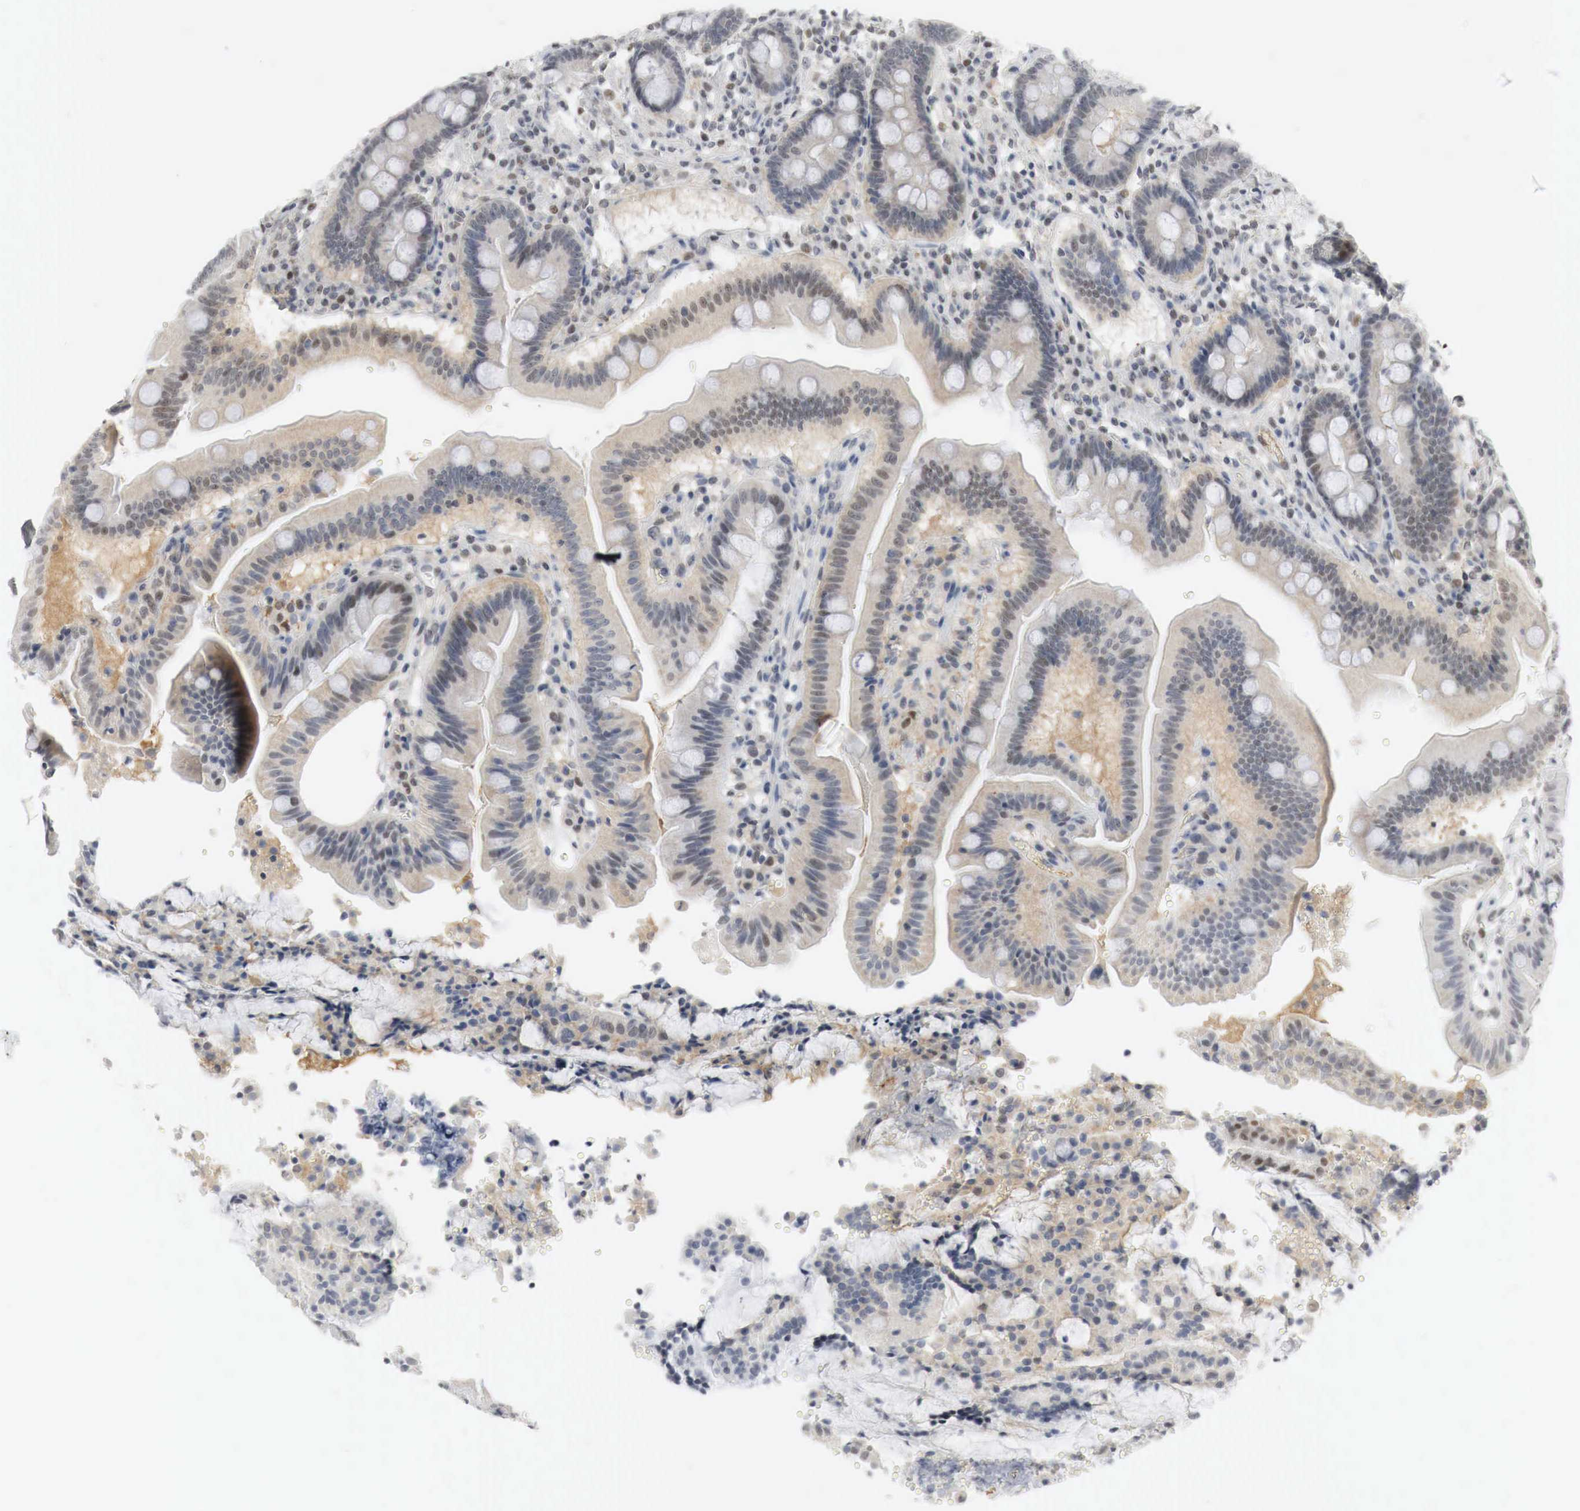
{"staining": {"intensity": "moderate", "quantity": "<25%", "location": "cytoplasmic/membranous,nuclear"}, "tissue": "duodenum", "cell_type": "Glandular cells", "image_type": "normal", "snomed": [{"axis": "morphology", "description": "Normal tissue, NOS"}, {"axis": "topography", "description": "Duodenum"}], "caption": "Immunohistochemistry (IHC) of unremarkable duodenum shows low levels of moderate cytoplasmic/membranous,nuclear expression in approximately <25% of glandular cells. (IHC, brightfield microscopy, high magnification).", "gene": "MYC", "patient": {"sex": "female", "age": 77}}